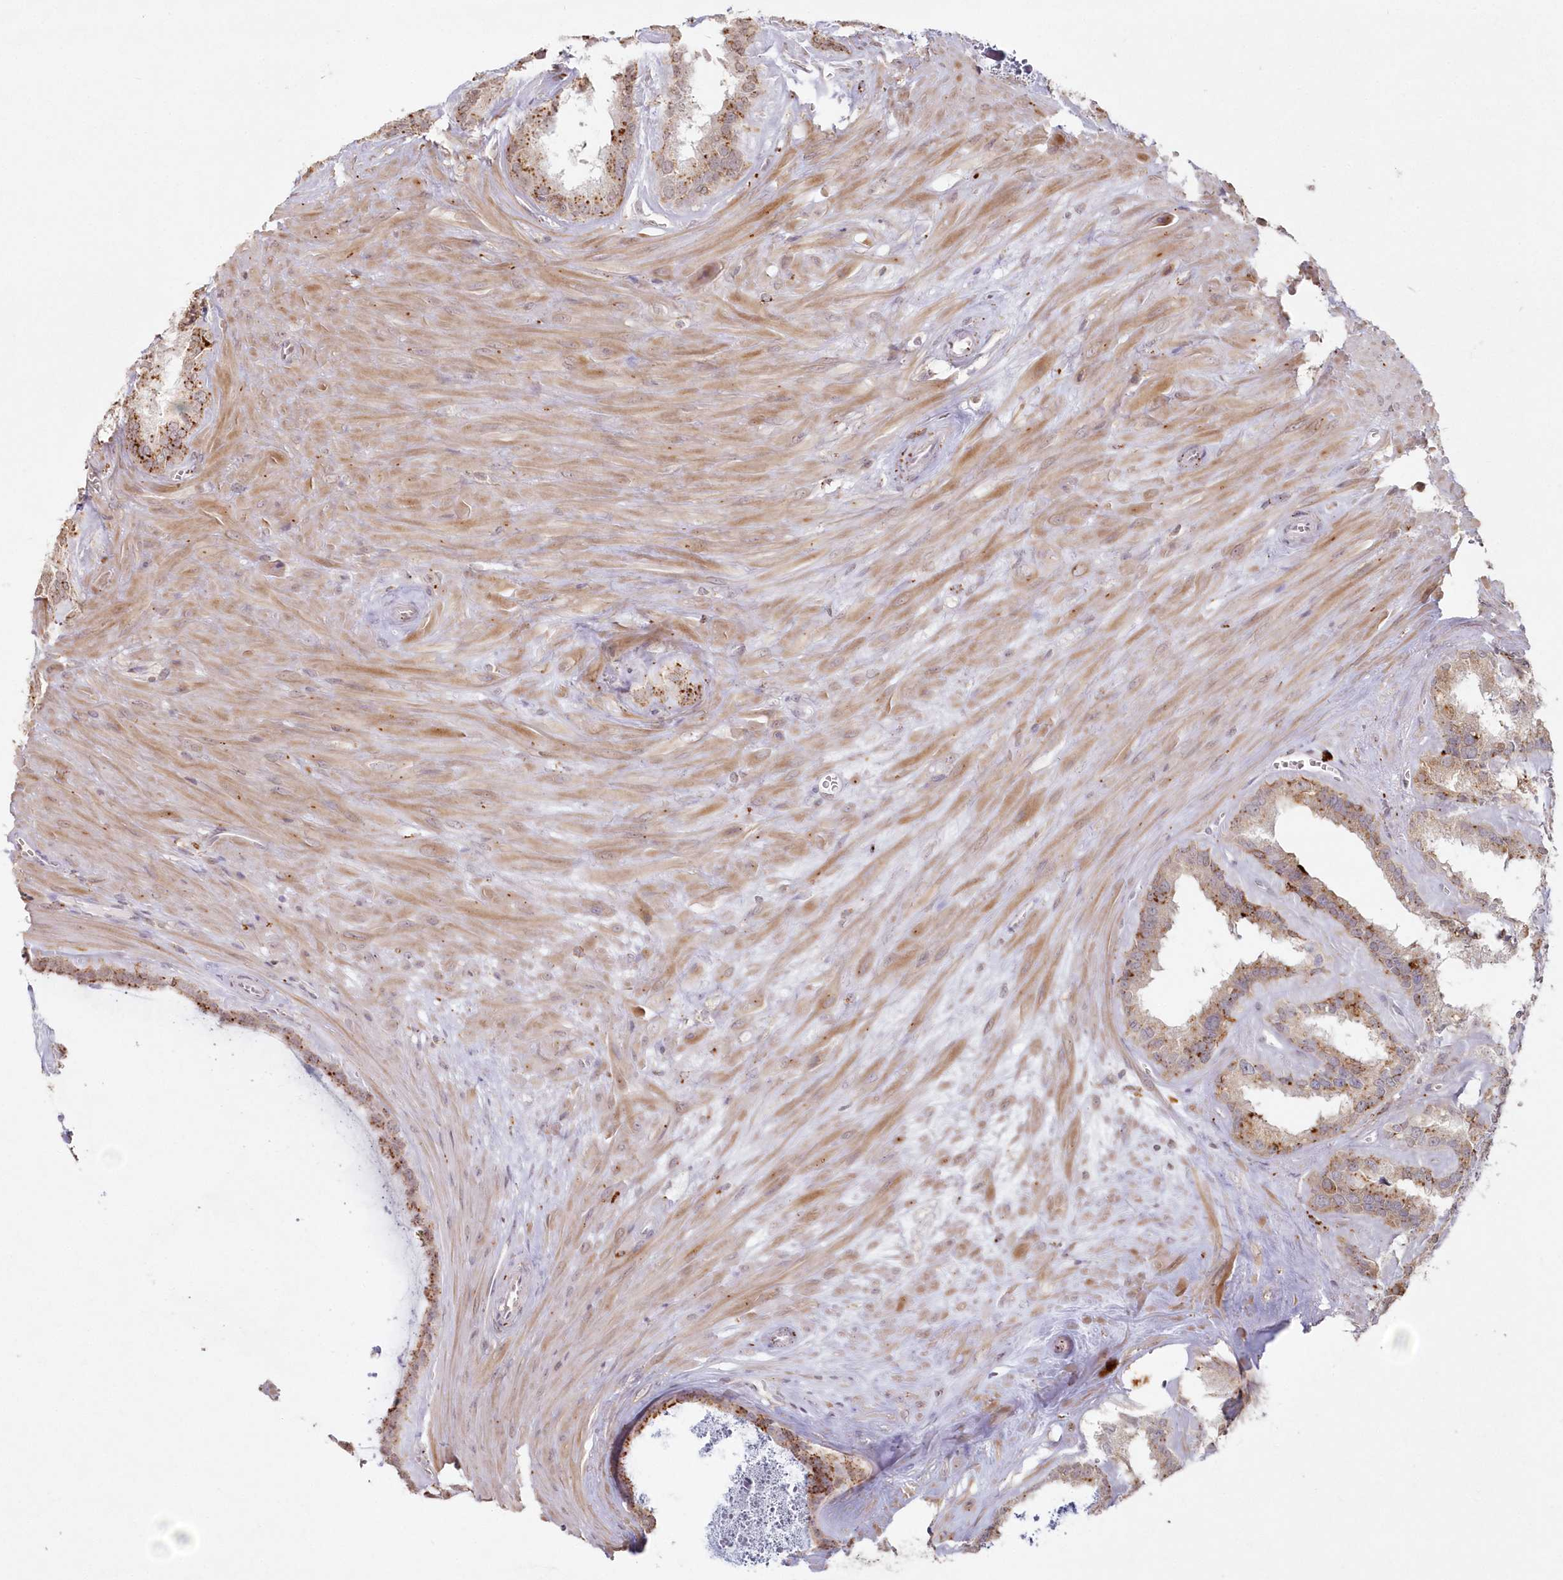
{"staining": {"intensity": "moderate", "quantity": ">75%", "location": "cytoplasmic/membranous"}, "tissue": "seminal vesicle", "cell_type": "Glandular cells", "image_type": "normal", "snomed": [{"axis": "morphology", "description": "Normal tissue, NOS"}, {"axis": "topography", "description": "Prostate"}, {"axis": "topography", "description": "Seminal veicle"}], "caption": "Immunohistochemical staining of normal human seminal vesicle shows medium levels of moderate cytoplasmic/membranous expression in approximately >75% of glandular cells. Immunohistochemistry (ihc) stains the protein of interest in brown and the nuclei are stained blue.", "gene": "ARSB", "patient": {"sex": "male", "age": 59}}